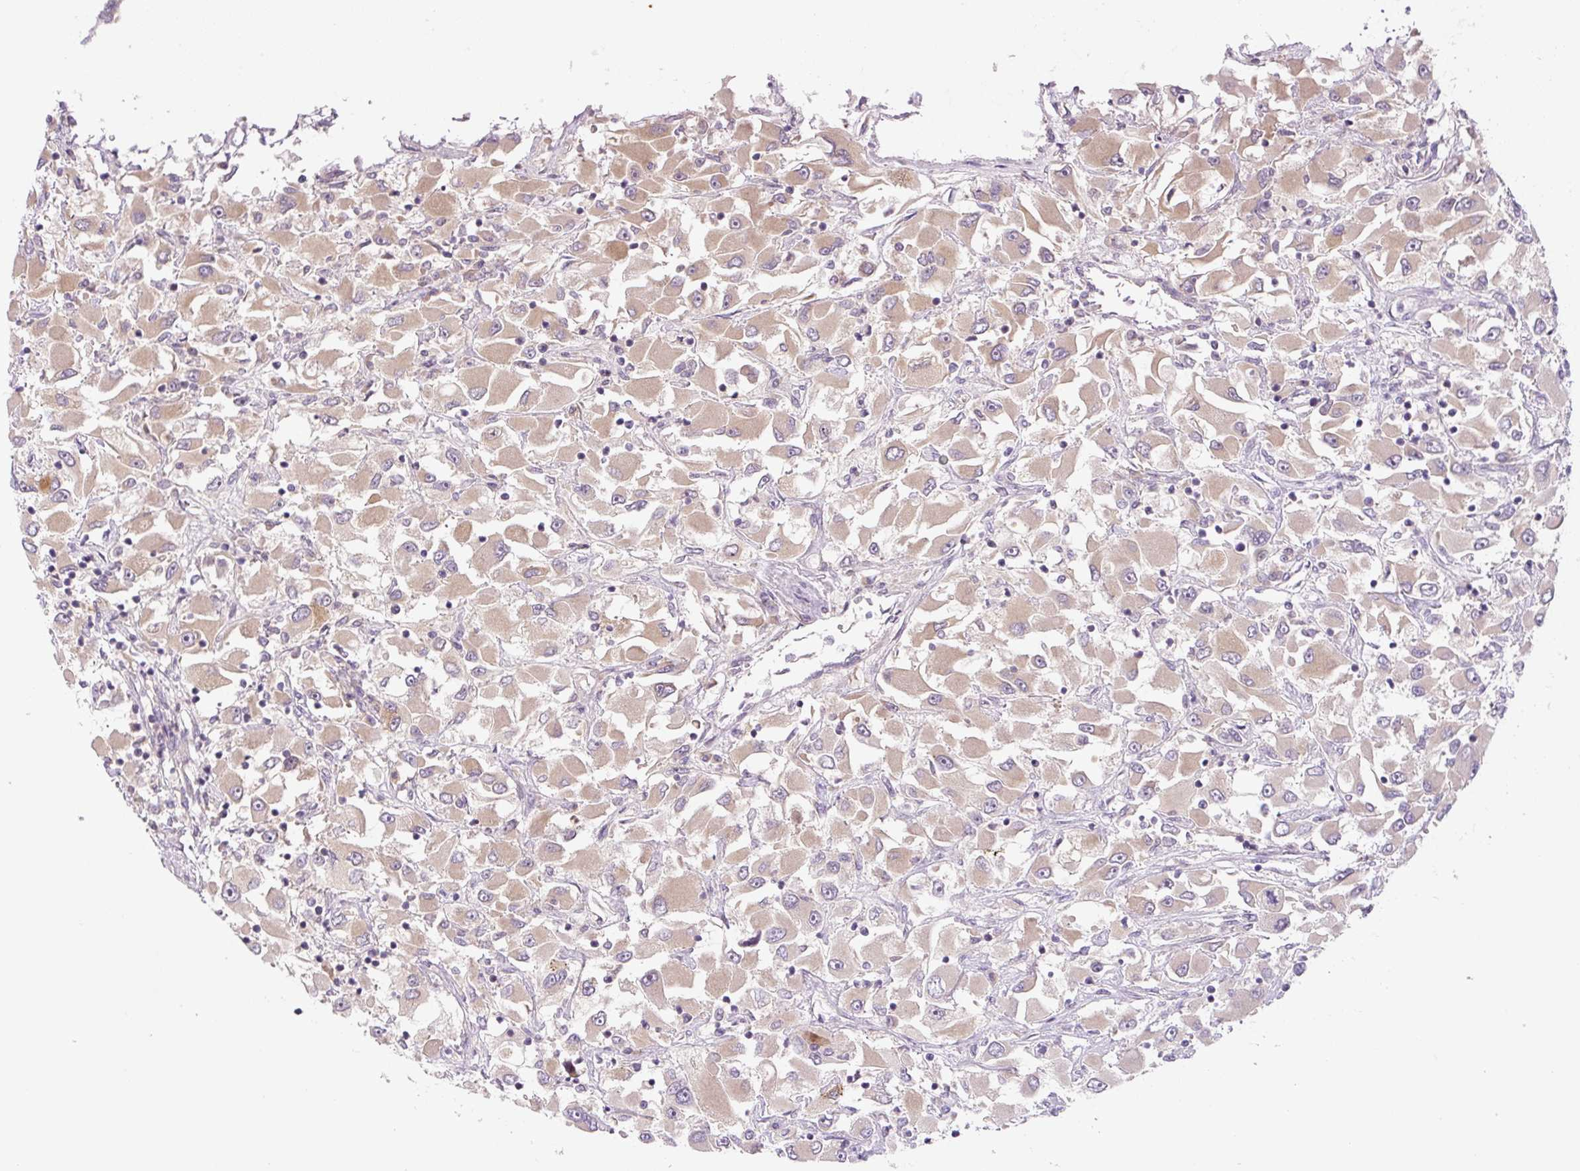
{"staining": {"intensity": "weak", "quantity": ">75%", "location": "cytoplasmic/membranous"}, "tissue": "renal cancer", "cell_type": "Tumor cells", "image_type": "cancer", "snomed": [{"axis": "morphology", "description": "Adenocarcinoma, NOS"}, {"axis": "topography", "description": "Kidney"}], "caption": "About >75% of tumor cells in human adenocarcinoma (renal) exhibit weak cytoplasmic/membranous protein positivity as visualized by brown immunohistochemical staining.", "gene": "YIF1B", "patient": {"sex": "female", "age": 52}}